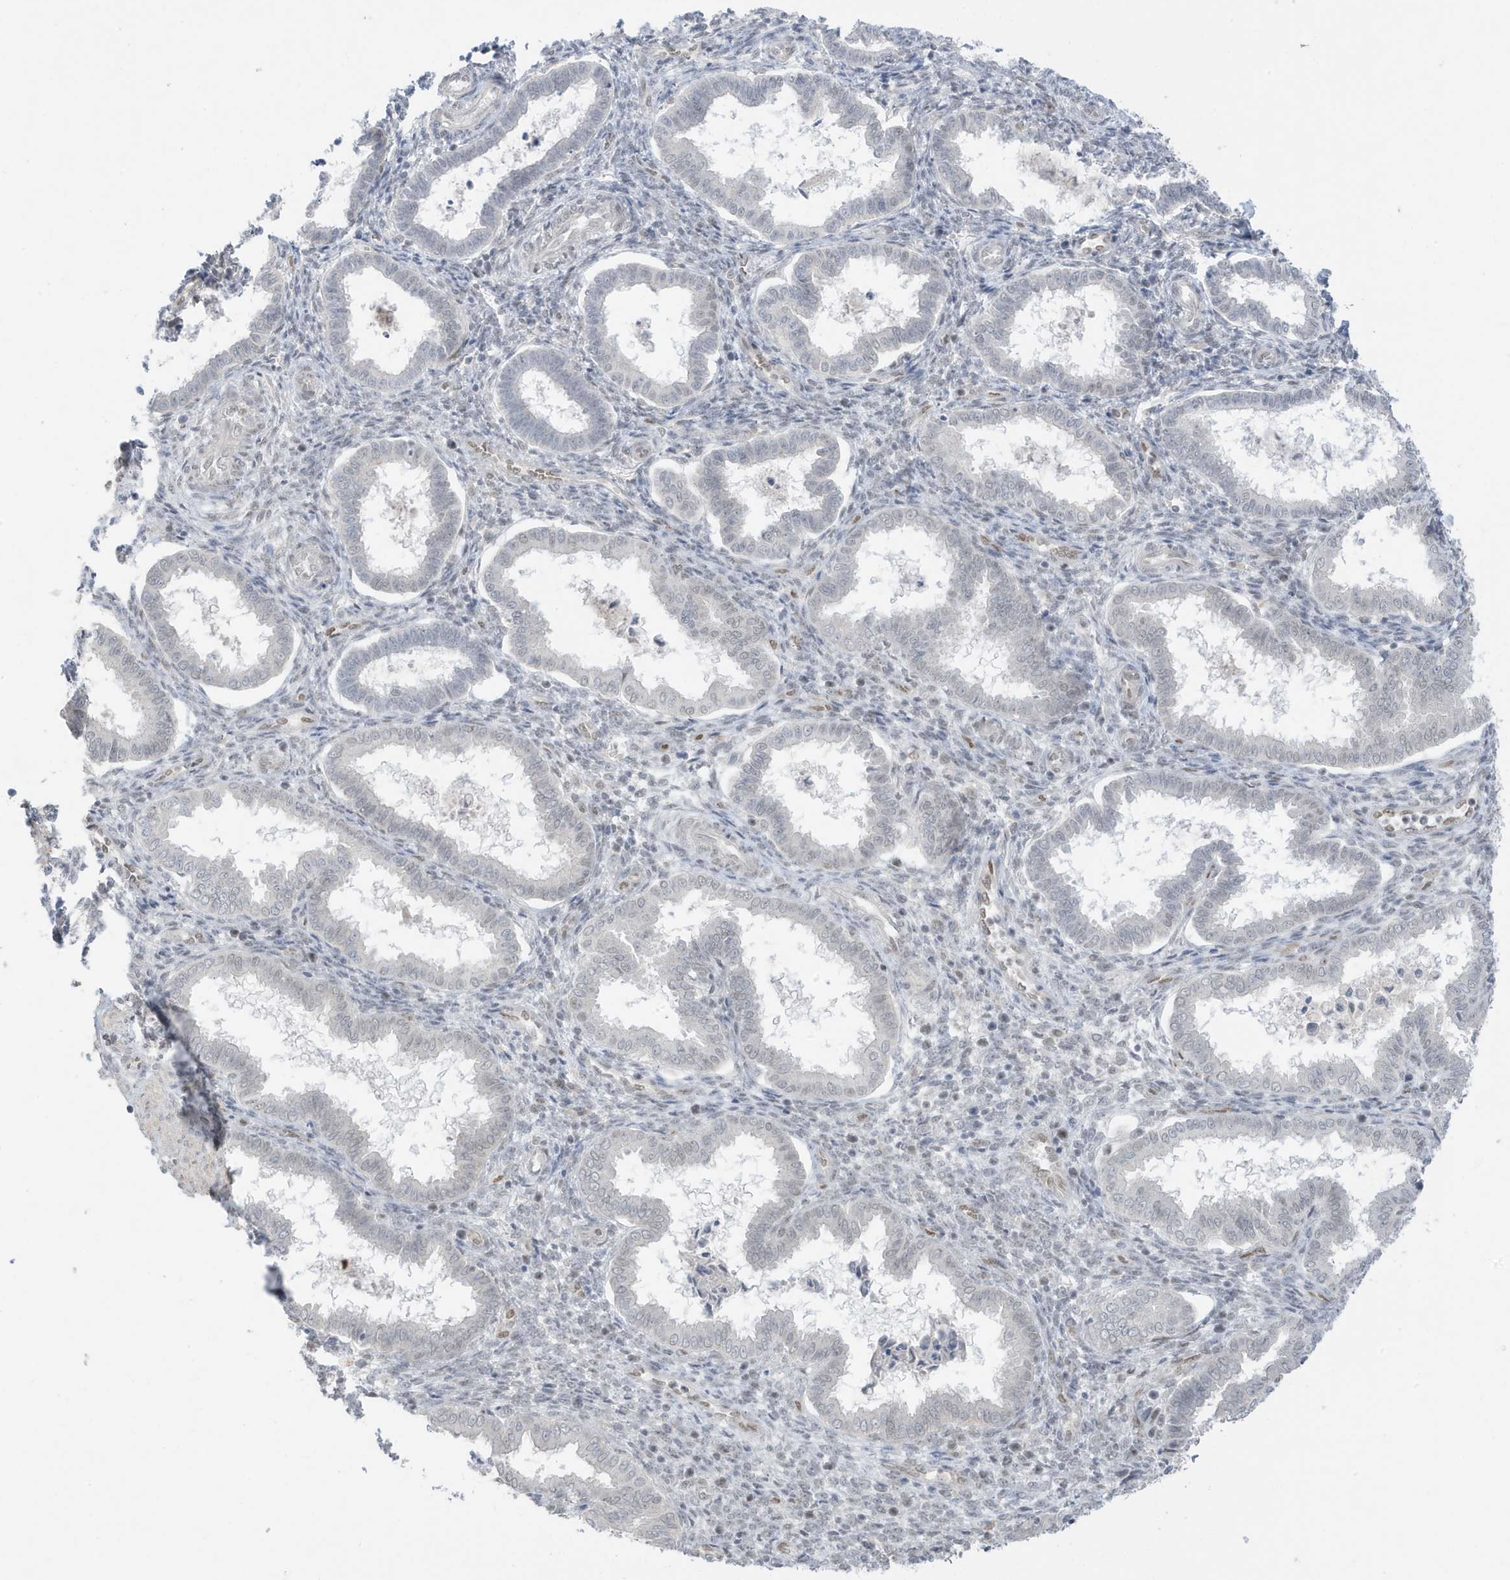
{"staining": {"intensity": "negative", "quantity": "none", "location": "none"}, "tissue": "endometrium", "cell_type": "Cells in endometrial stroma", "image_type": "normal", "snomed": [{"axis": "morphology", "description": "Normal tissue, NOS"}, {"axis": "topography", "description": "Endometrium"}], "caption": "DAB (3,3'-diaminobenzidine) immunohistochemical staining of unremarkable human endometrium demonstrates no significant staining in cells in endometrial stroma.", "gene": "MSL3", "patient": {"sex": "female", "age": 24}}